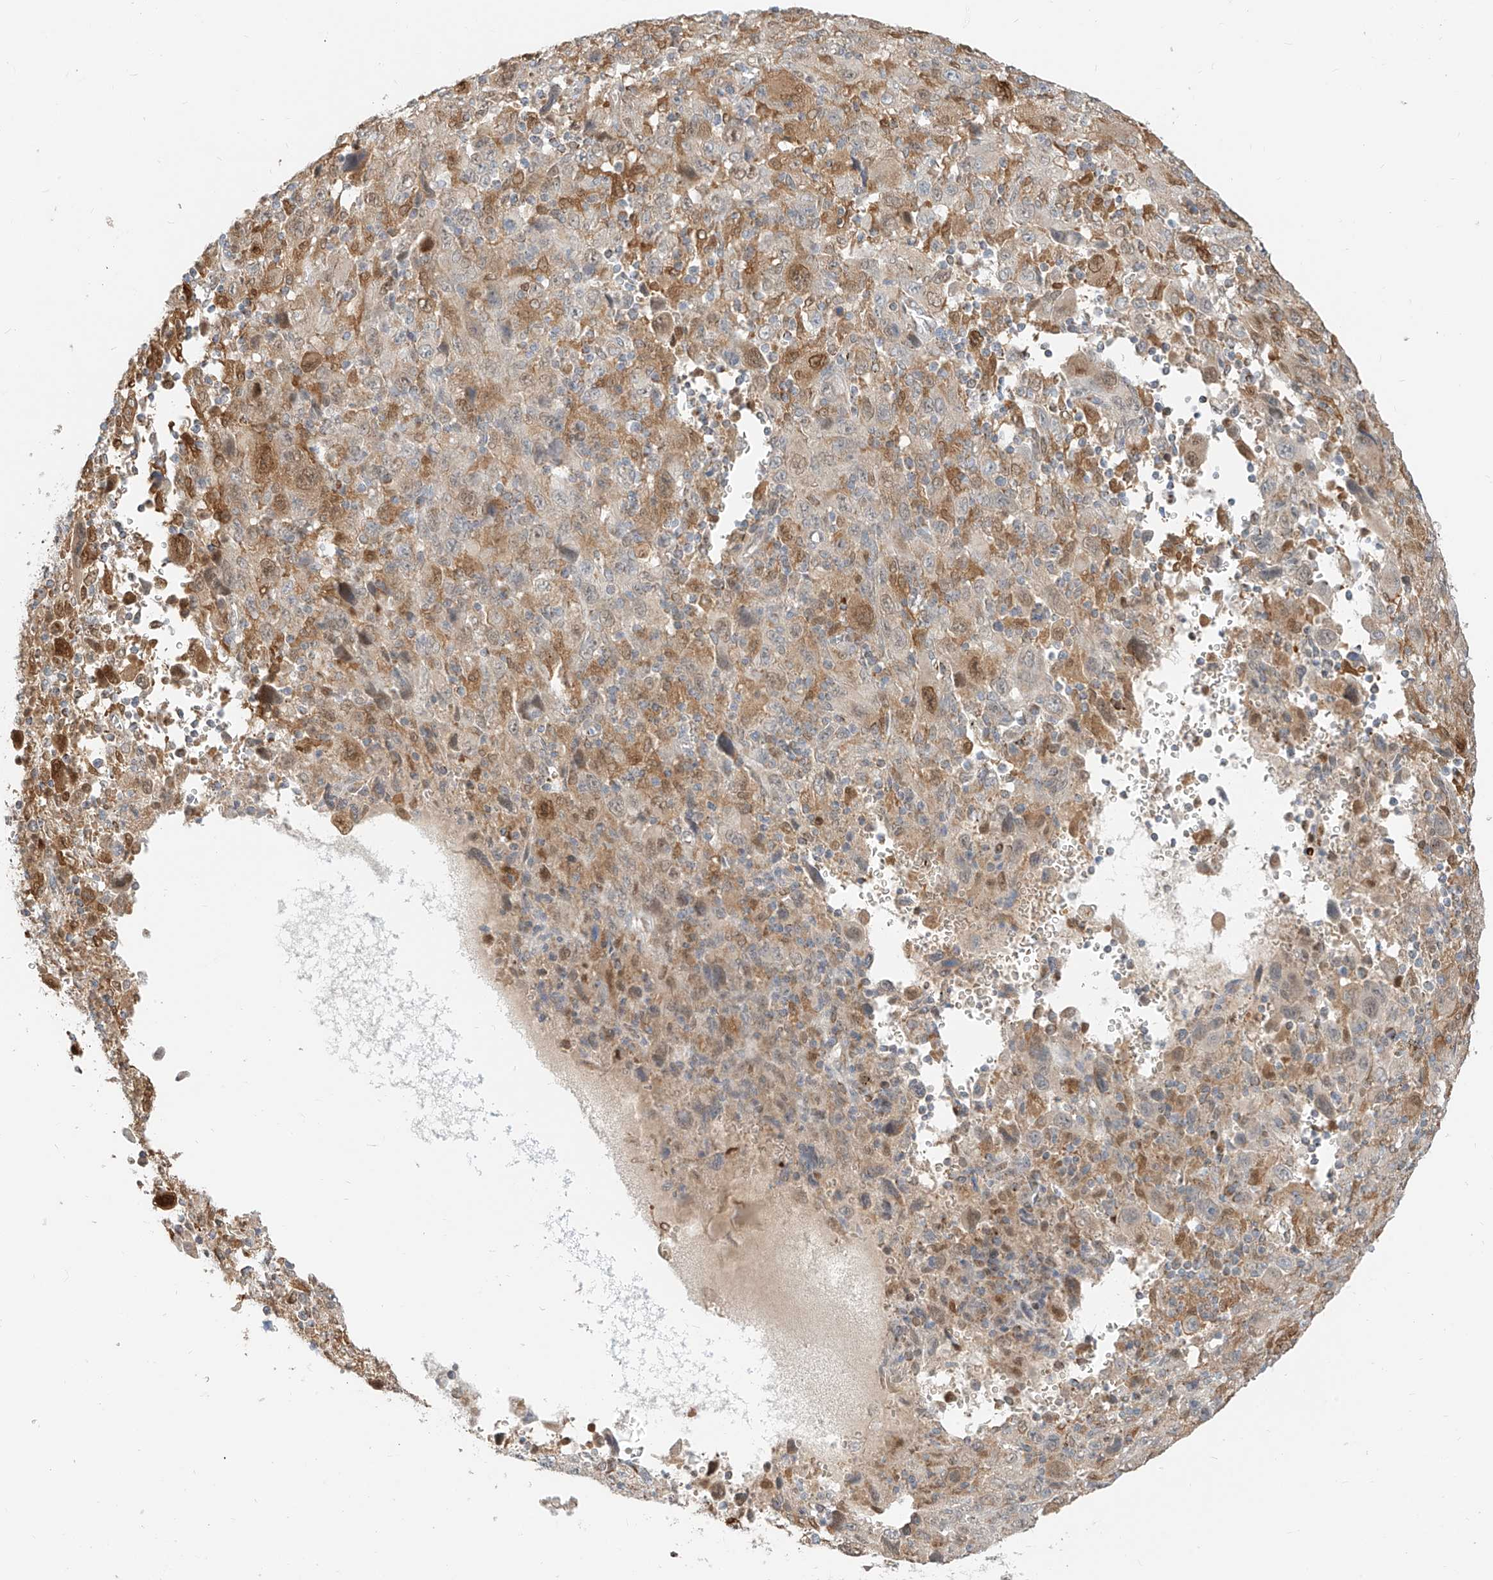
{"staining": {"intensity": "moderate", "quantity": "<25%", "location": "cytoplasmic/membranous,nuclear"}, "tissue": "melanoma", "cell_type": "Tumor cells", "image_type": "cancer", "snomed": [{"axis": "morphology", "description": "Malignant melanoma, Metastatic site"}, {"axis": "topography", "description": "Skin"}], "caption": "Protein expression analysis of melanoma exhibits moderate cytoplasmic/membranous and nuclear expression in about <25% of tumor cells.", "gene": "MTUS2", "patient": {"sex": "female", "age": 56}}